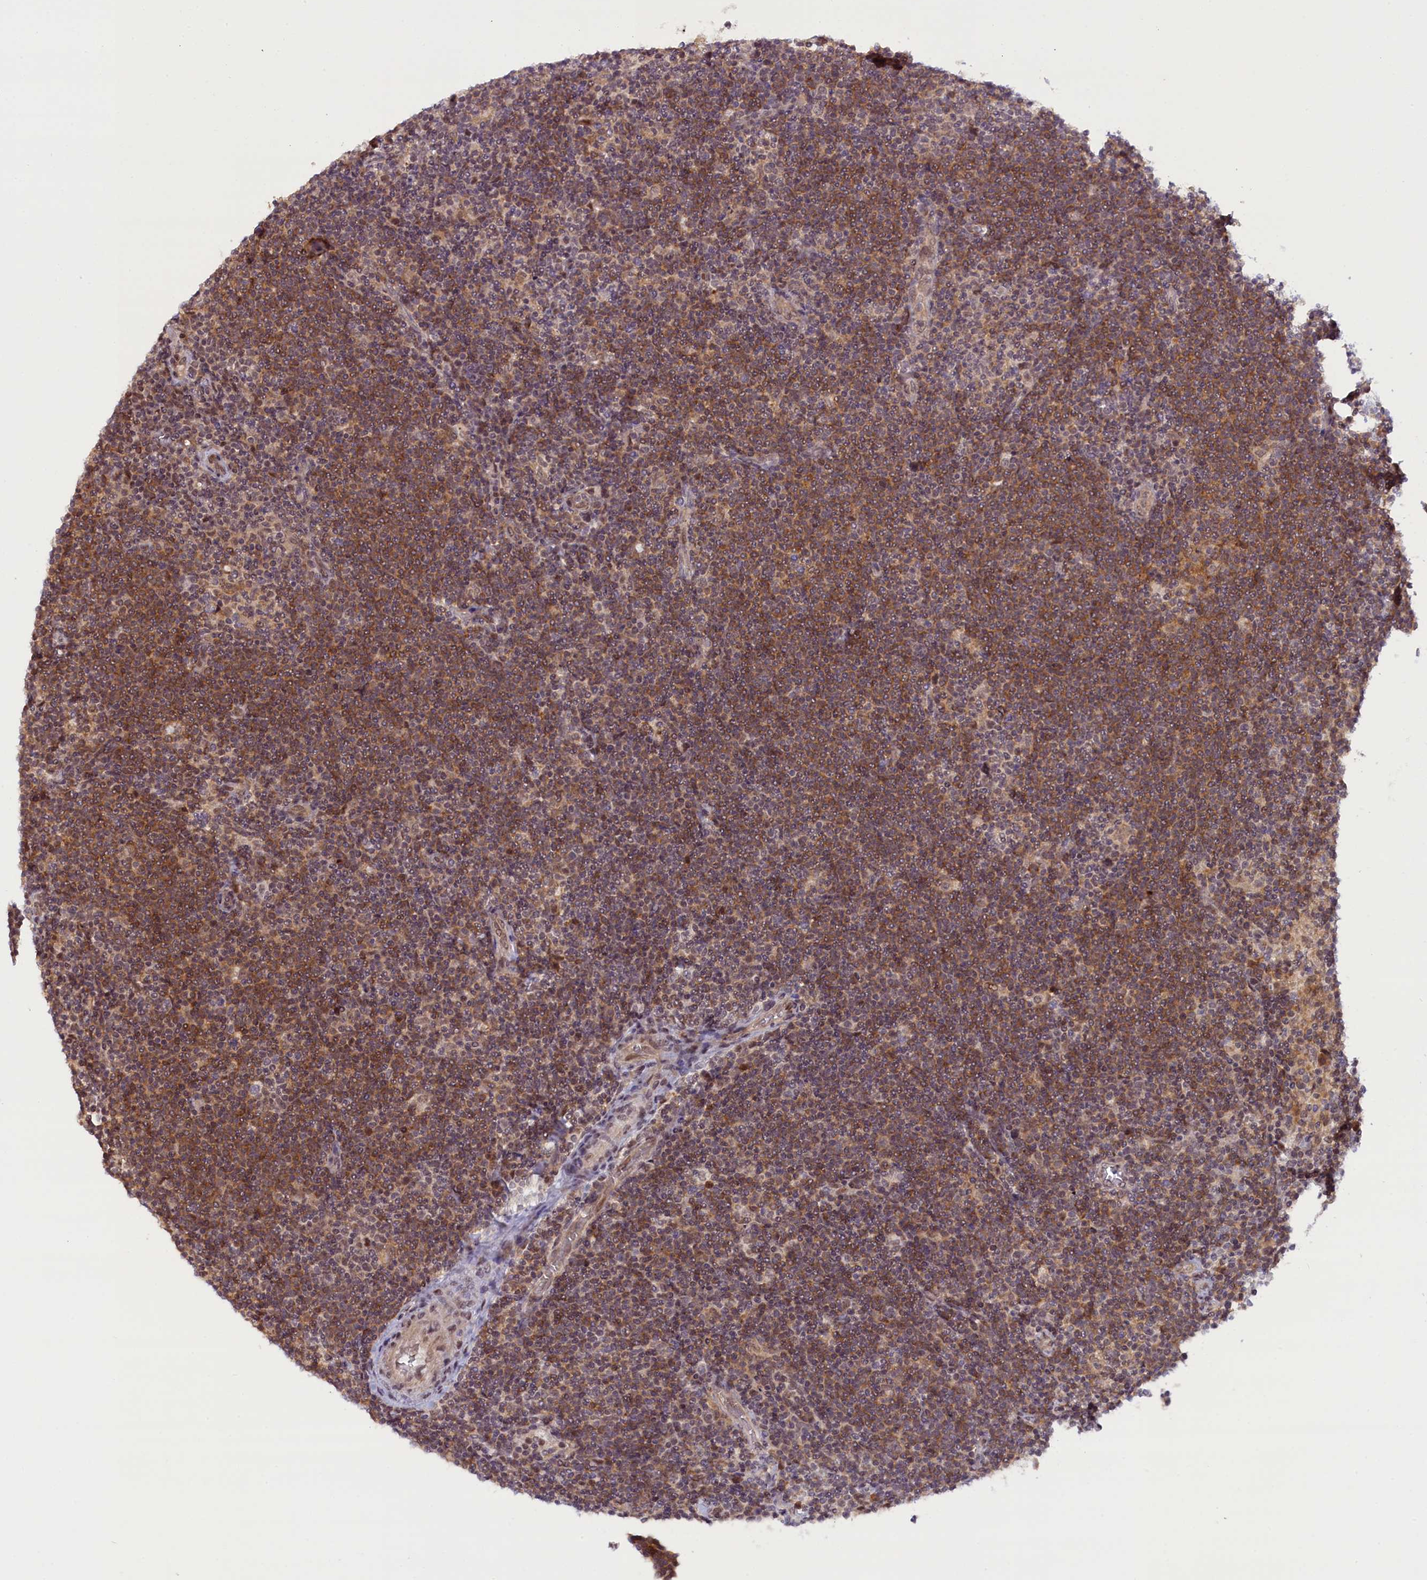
{"staining": {"intensity": "weak", "quantity": "25%-75%", "location": "nuclear"}, "tissue": "lymphoma", "cell_type": "Tumor cells", "image_type": "cancer", "snomed": [{"axis": "morphology", "description": "Hodgkin's disease, NOS"}, {"axis": "topography", "description": "Lymph node"}], "caption": "Tumor cells demonstrate low levels of weak nuclear staining in about 25%-75% of cells in human lymphoma.", "gene": "FCHO1", "patient": {"sex": "female", "age": 57}}